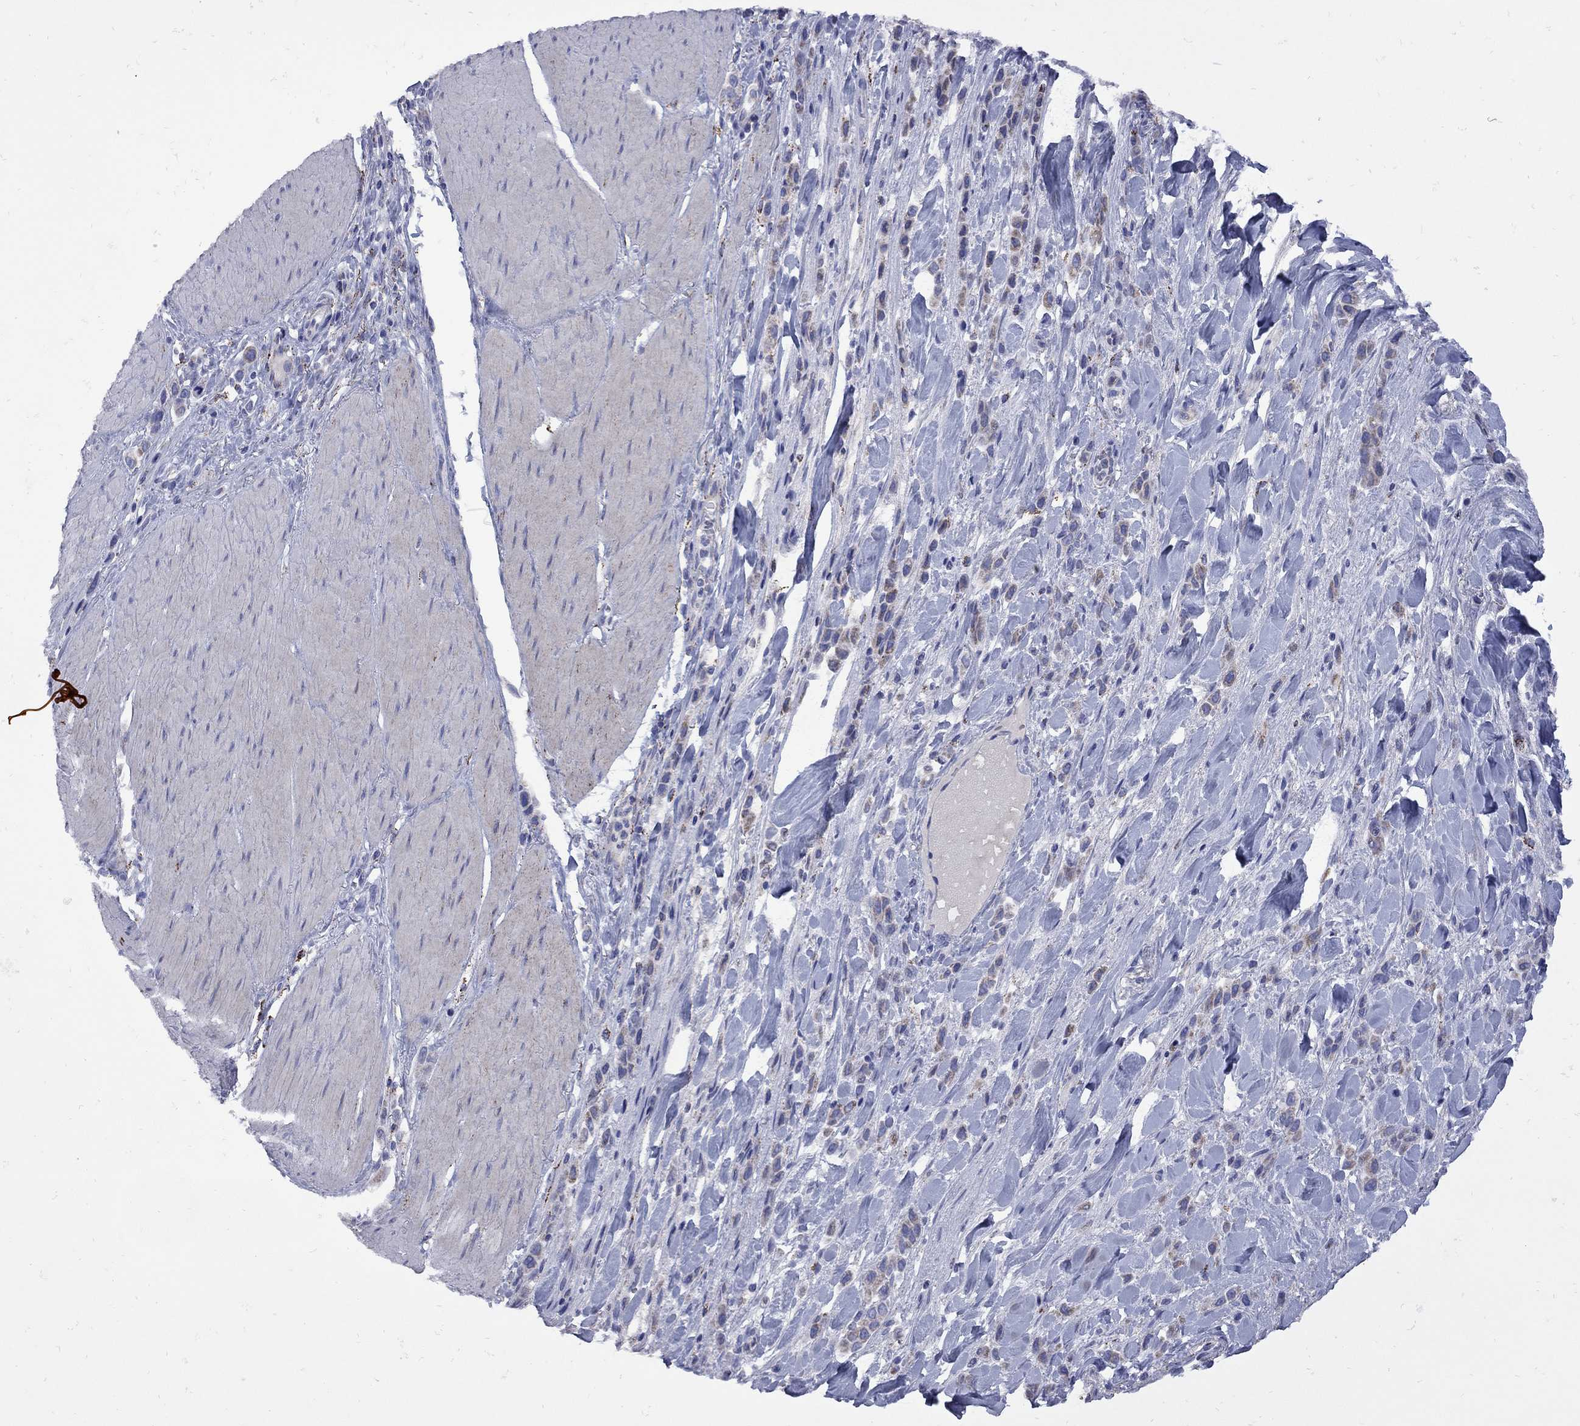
{"staining": {"intensity": "negative", "quantity": "none", "location": "none"}, "tissue": "stomach cancer", "cell_type": "Tumor cells", "image_type": "cancer", "snomed": [{"axis": "morphology", "description": "Adenocarcinoma, NOS"}, {"axis": "topography", "description": "Stomach"}], "caption": "DAB (3,3'-diaminobenzidine) immunohistochemical staining of stomach cancer (adenocarcinoma) demonstrates no significant expression in tumor cells.", "gene": "SESTD1", "patient": {"sex": "male", "age": 47}}